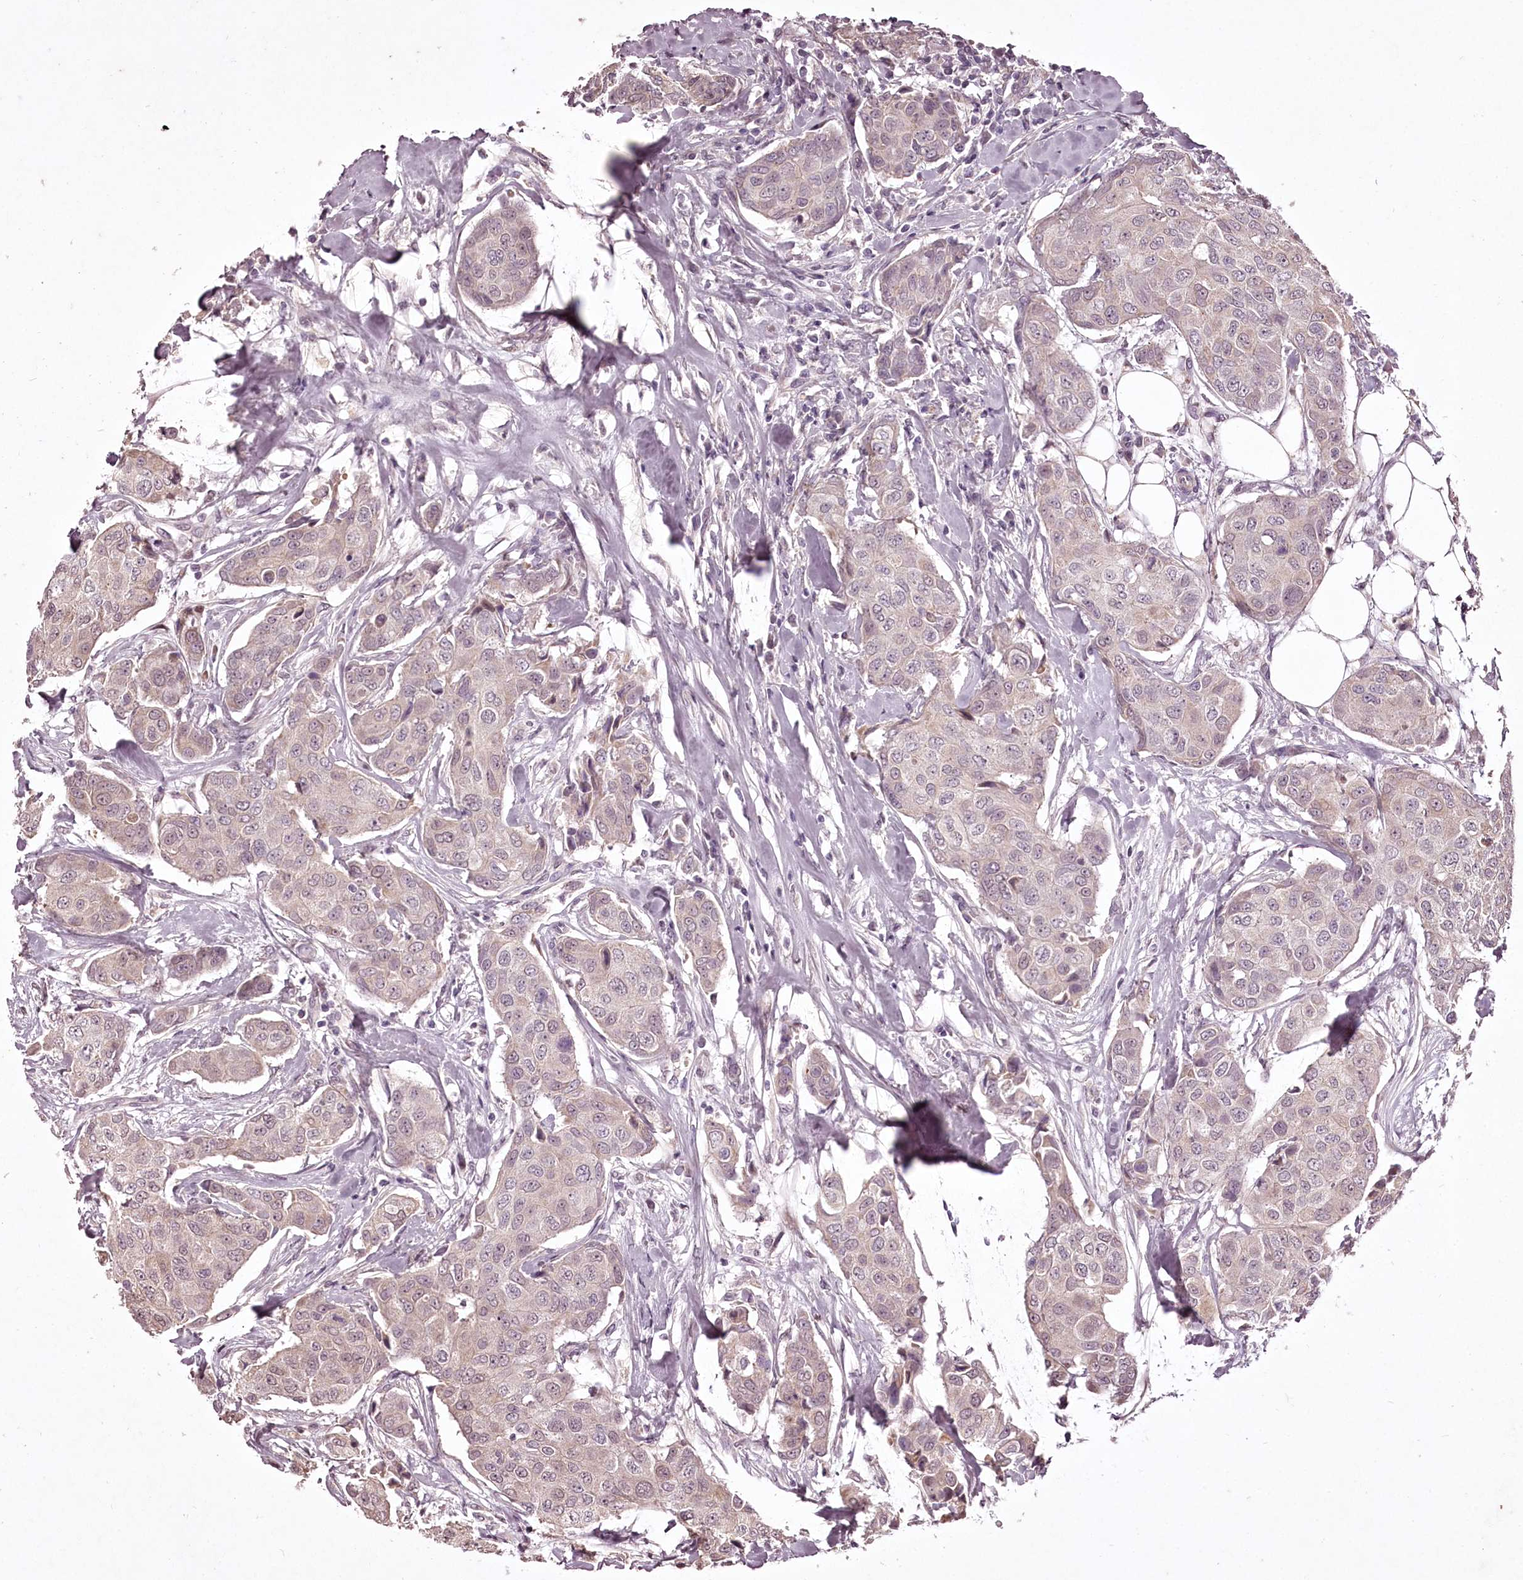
{"staining": {"intensity": "weak", "quantity": "<25%", "location": "cytoplasmic/membranous,nuclear"}, "tissue": "breast cancer", "cell_type": "Tumor cells", "image_type": "cancer", "snomed": [{"axis": "morphology", "description": "Duct carcinoma"}, {"axis": "topography", "description": "Breast"}], "caption": "A micrograph of human breast cancer is negative for staining in tumor cells.", "gene": "ADRA1D", "patient": {"sex": "female", "age": 80}}